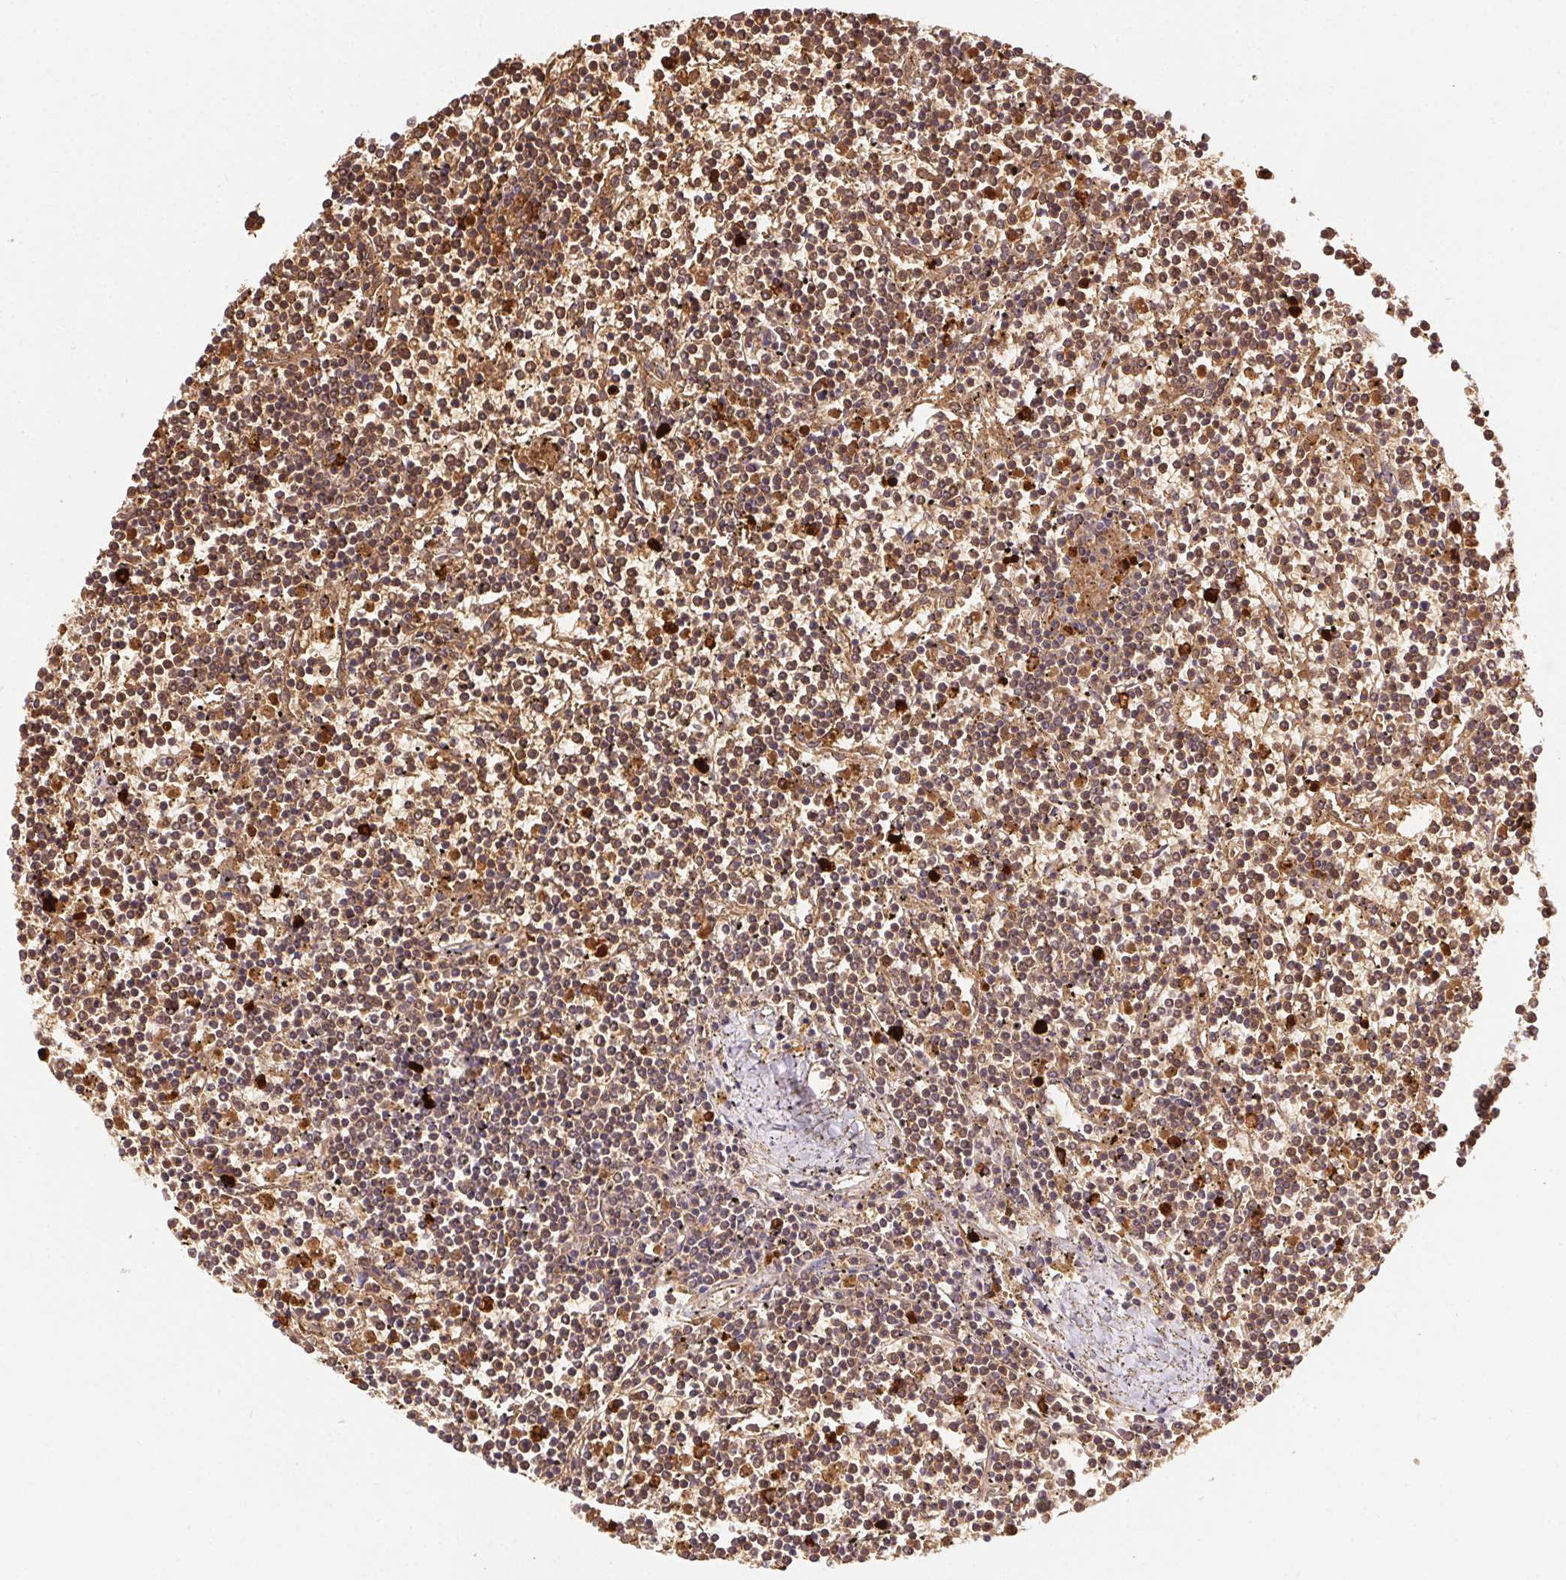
{"staining": {"intensity": "moderate", "quantity": "<25%", "location": "nuclear"}, "tissue": "lymphoma", "cell_type": "Tumor cells", "image_type": "cancer", "snomed": [{"axis": "morphology", "description": "Malignant lymphoma, non-Hodgkin's type, Low grade"}, {"axis": "topography", "description": "Spleen"}], "caption": "Malignant lymphoma, non-Hodgkin's type (low-grade) stained with a brown dye demonstrates moderate nuclear positive positivity in about <25% of tumor cells.", "gene": "ORM1", "patient": {"sex": "female", "age": 19}}